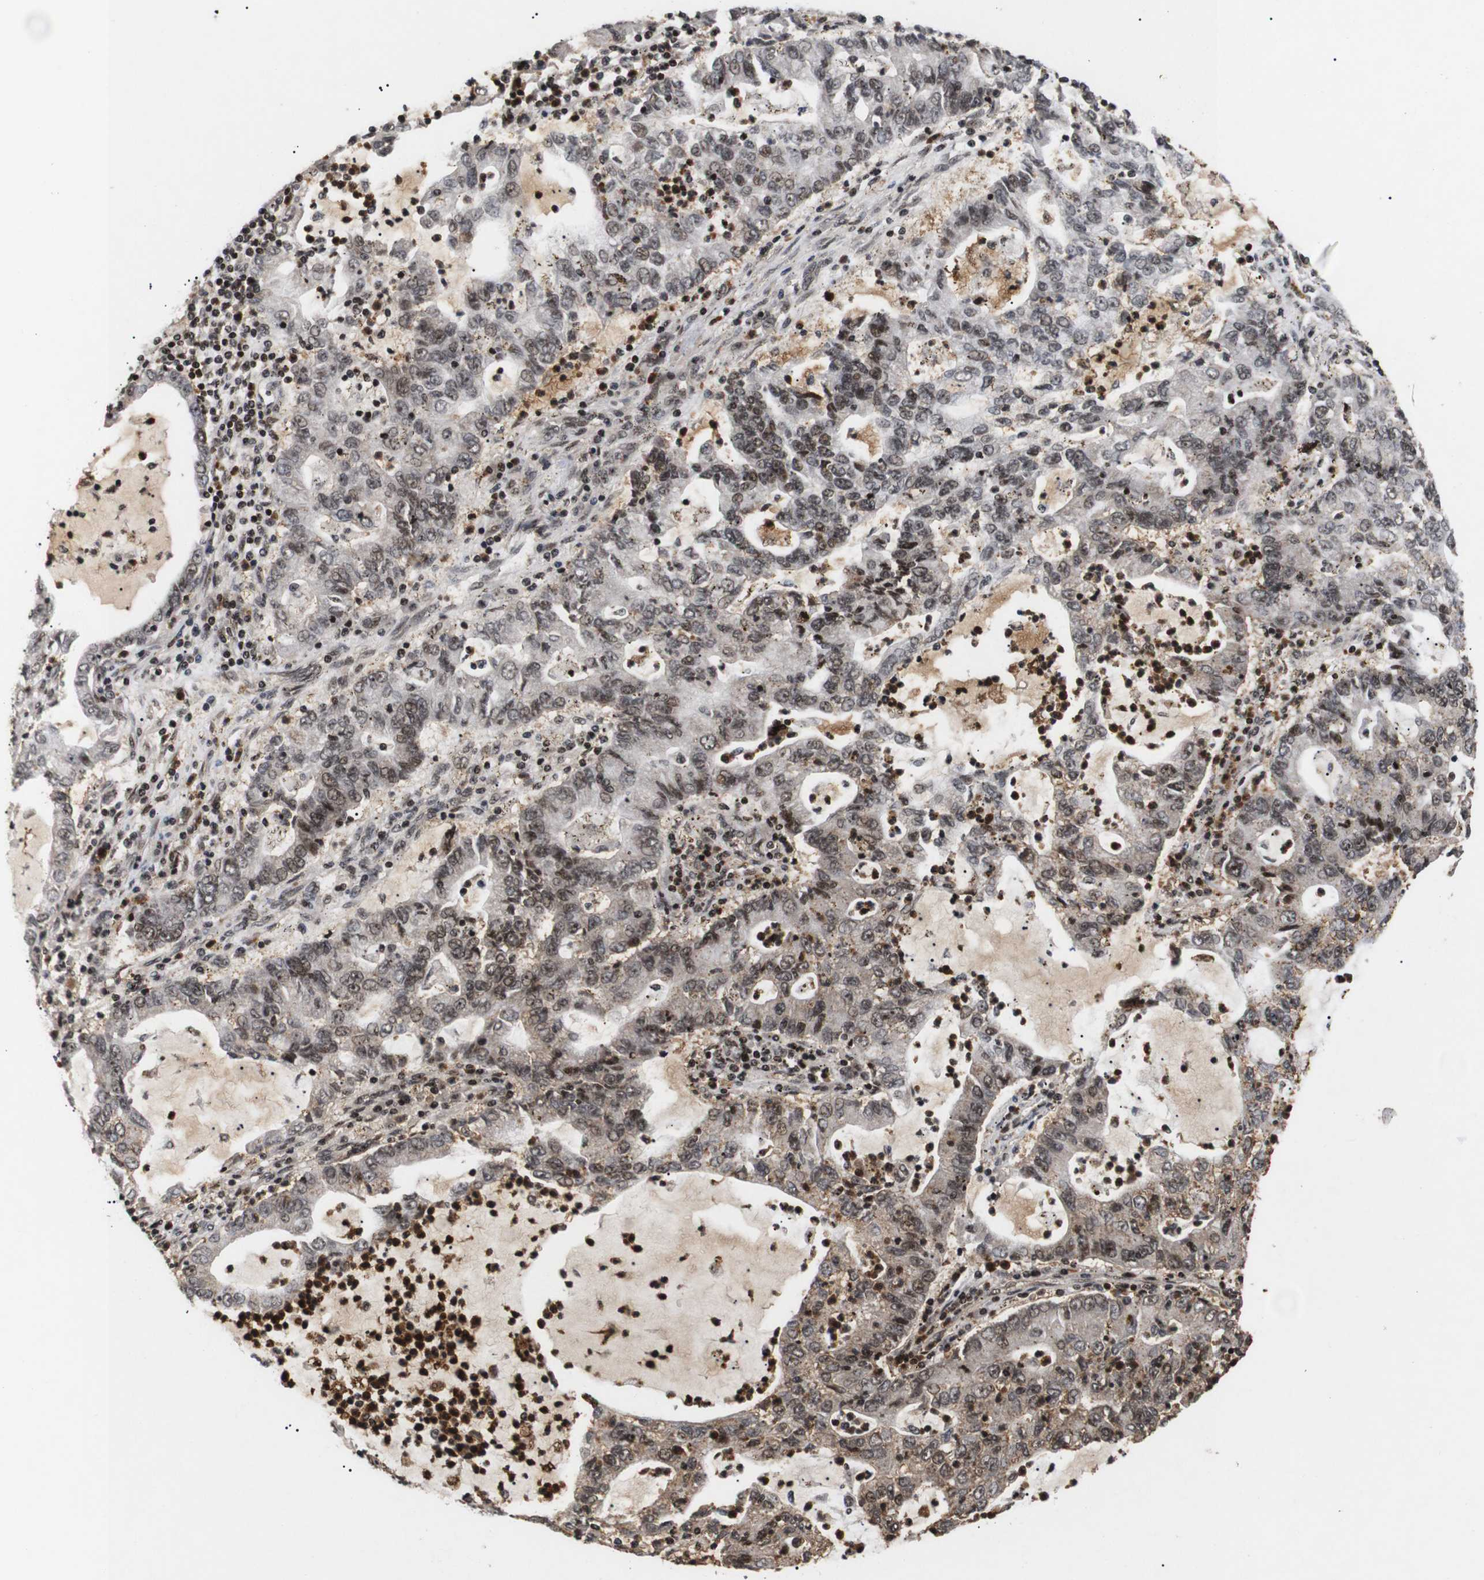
{"staining": {"intensity": "weak", "quantity": "25%-75%", "location": "nuclear"}, "tissue": "lung cancer", "cell_type": "Tumor cells", "image_type": "cancer", "snomed": [{"axis": "morphology", "description": "Adenocarcinoma, NOS"}, {"axis": "topography", "description": "Lung"}], "caption": "Lung cancer stained for a protein (brown) reveals weak nuclear positive expression in approximately 25%-75% of tumor cells.", "gene": "KIF23", "patient": {"sex": "female", "age": 51}}